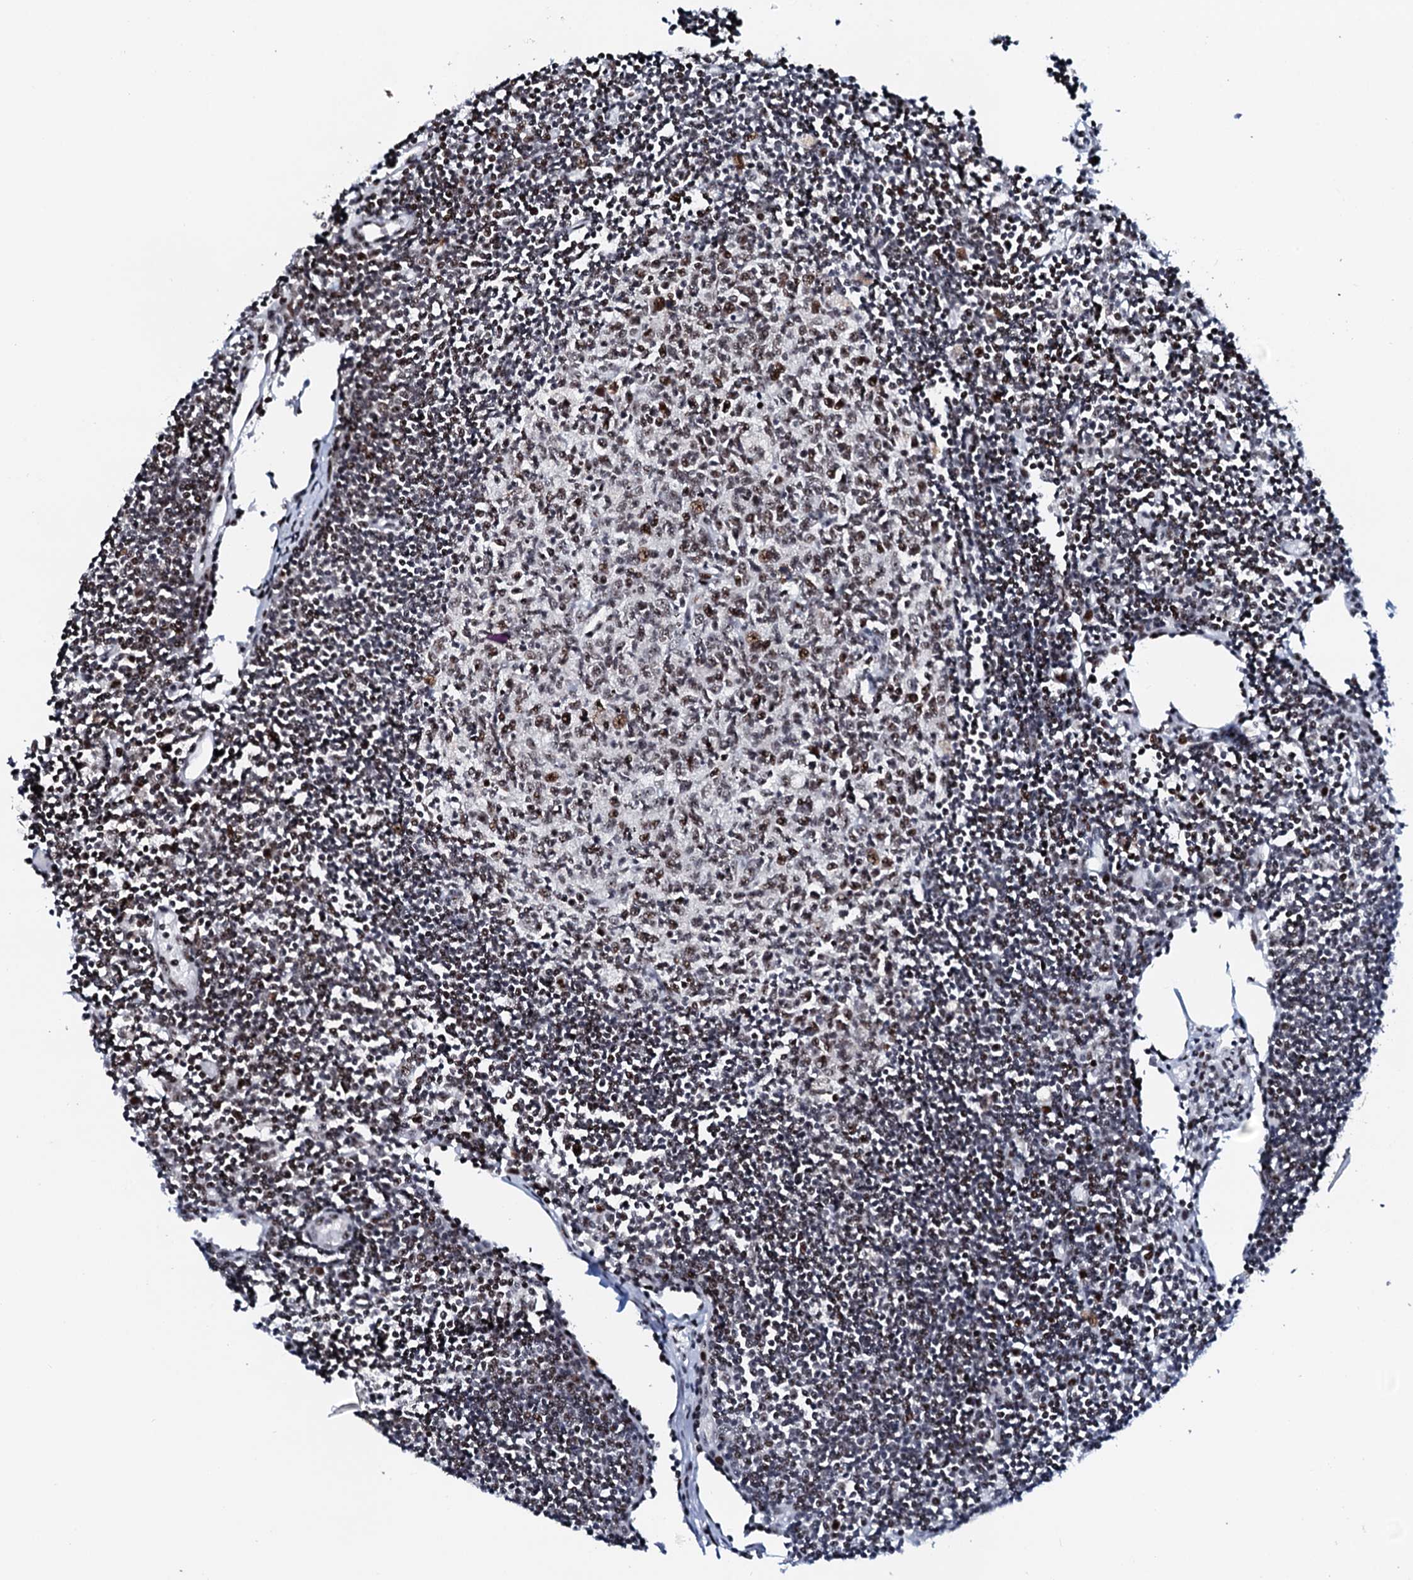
{"staining": {"intensity": "moderate", "quantity": ">75%", "location": "nuclear"}, "tissue": "lymph node", "cell_type": "Germinal center cells", "image_type": "normal", "snomed": [{"axis": "morphology", "description": "Normal tissue, NOS"}, {"axis": "topography", "description": "Lymph node"}], "caption": "Immunohistochemistry (IHC) micrograph of benign human lymph node stained for a protein (brown), which displays medium levels of moderate nuclear expression in about >75% of germinal center cells.", "gene": "NEUROG3", "patient": {"sex": "female", "age": 11}}